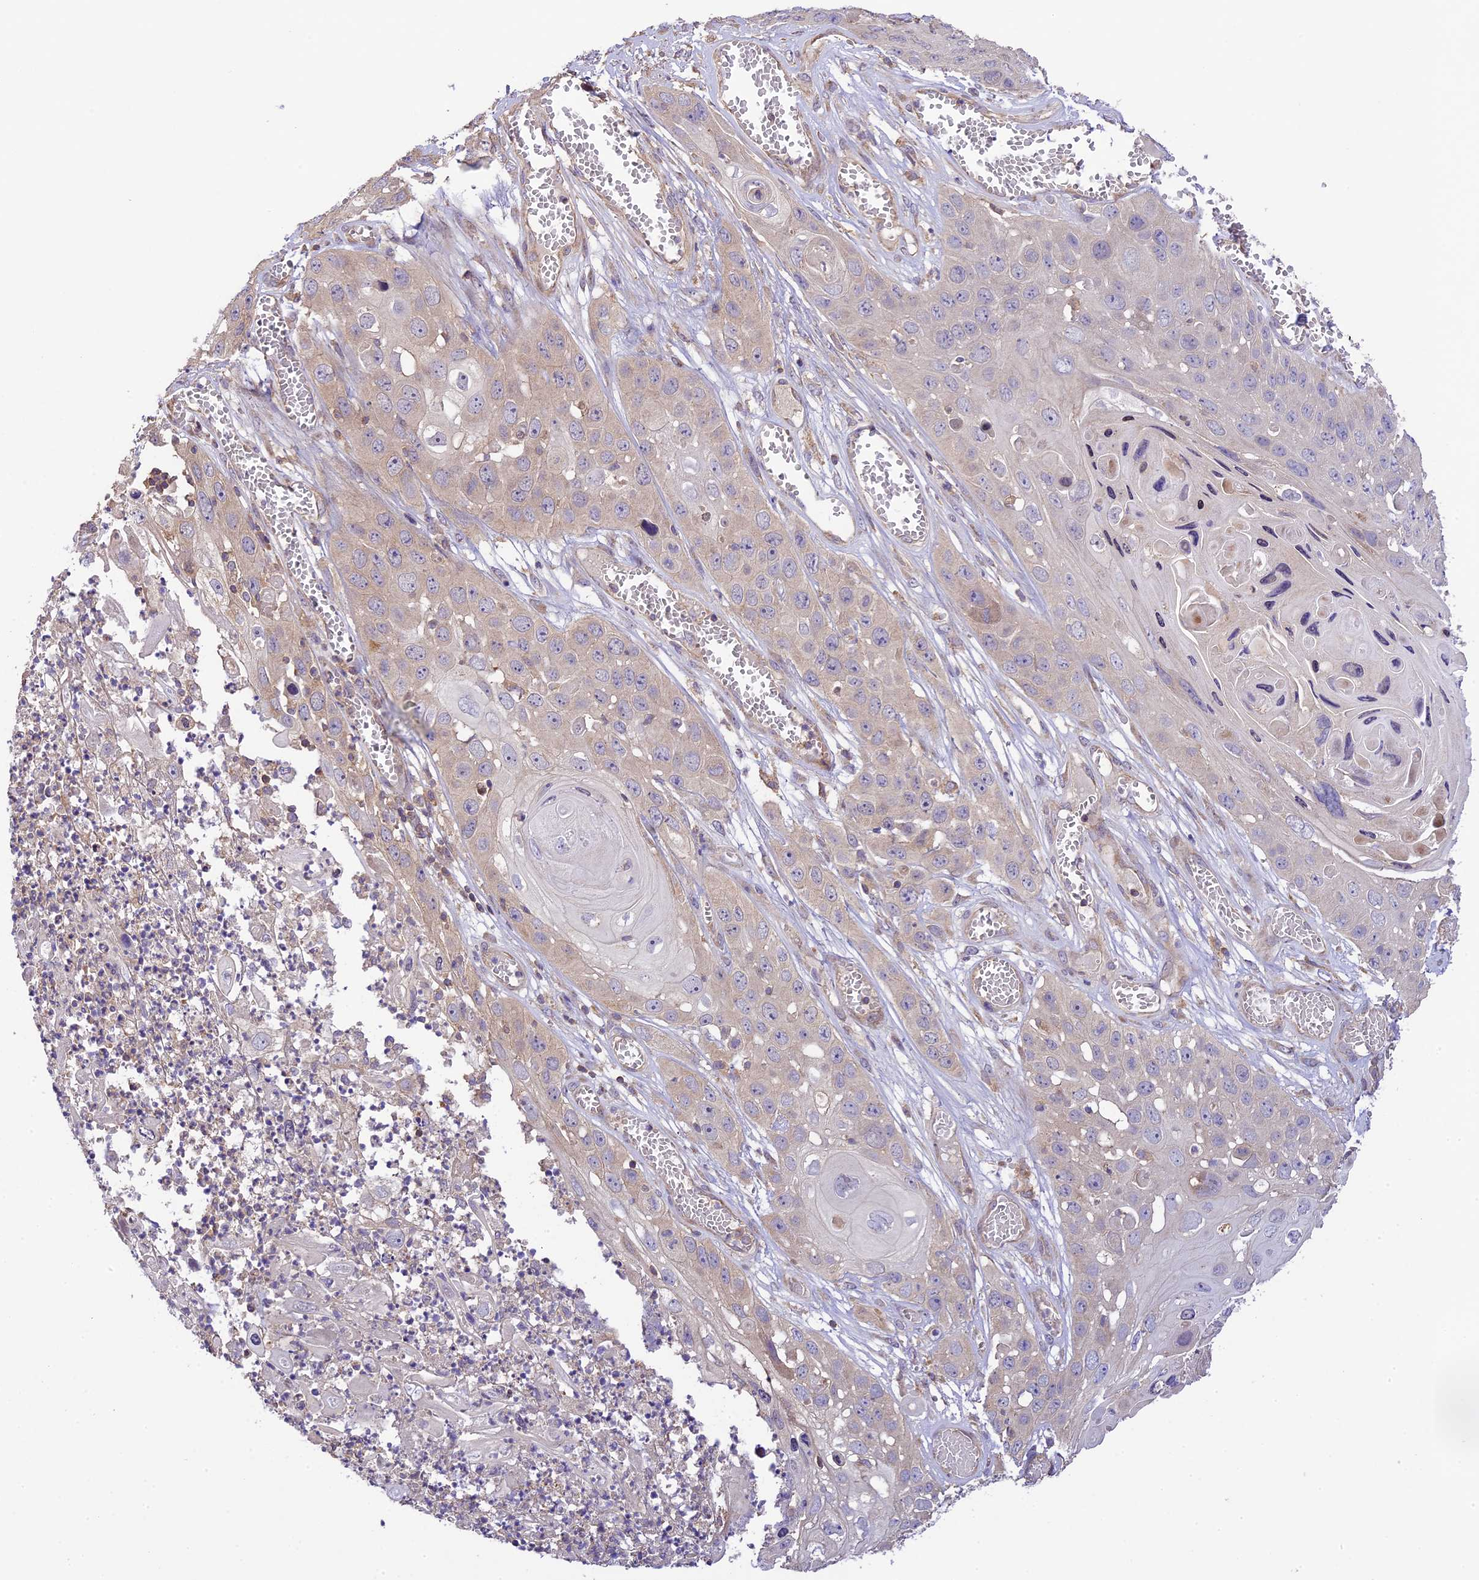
{"staining": {"intensity": "weak", "quantity": "<25%", "location": "cytoplasmic/membranous"}, "tissue": "skin cancer", "cell_type": "Tumor cells", "image_type": "cancer", "snomed": [{"axis": "morphology", "description": "Squamous cell carcinoma, NOS"}, {"axis": "topography", "description": "Skin"}], "caption": "IHC photomicrograph of neoplastic tissue: skin cancer (squamous cell carcinoma) stained with DAB (3,3'-diaminobenzidine) demonstrates no significant protein expression in tumor cells. The staining was performed using DAB (3,3'-diaminobenzidine) to visualize the protein expression in brown, while the nuclei were stained in blue with hematoxylin (Magnification: 20x).", "gene": "WDR88", "patient": {"sex": "male", "age": 55}}